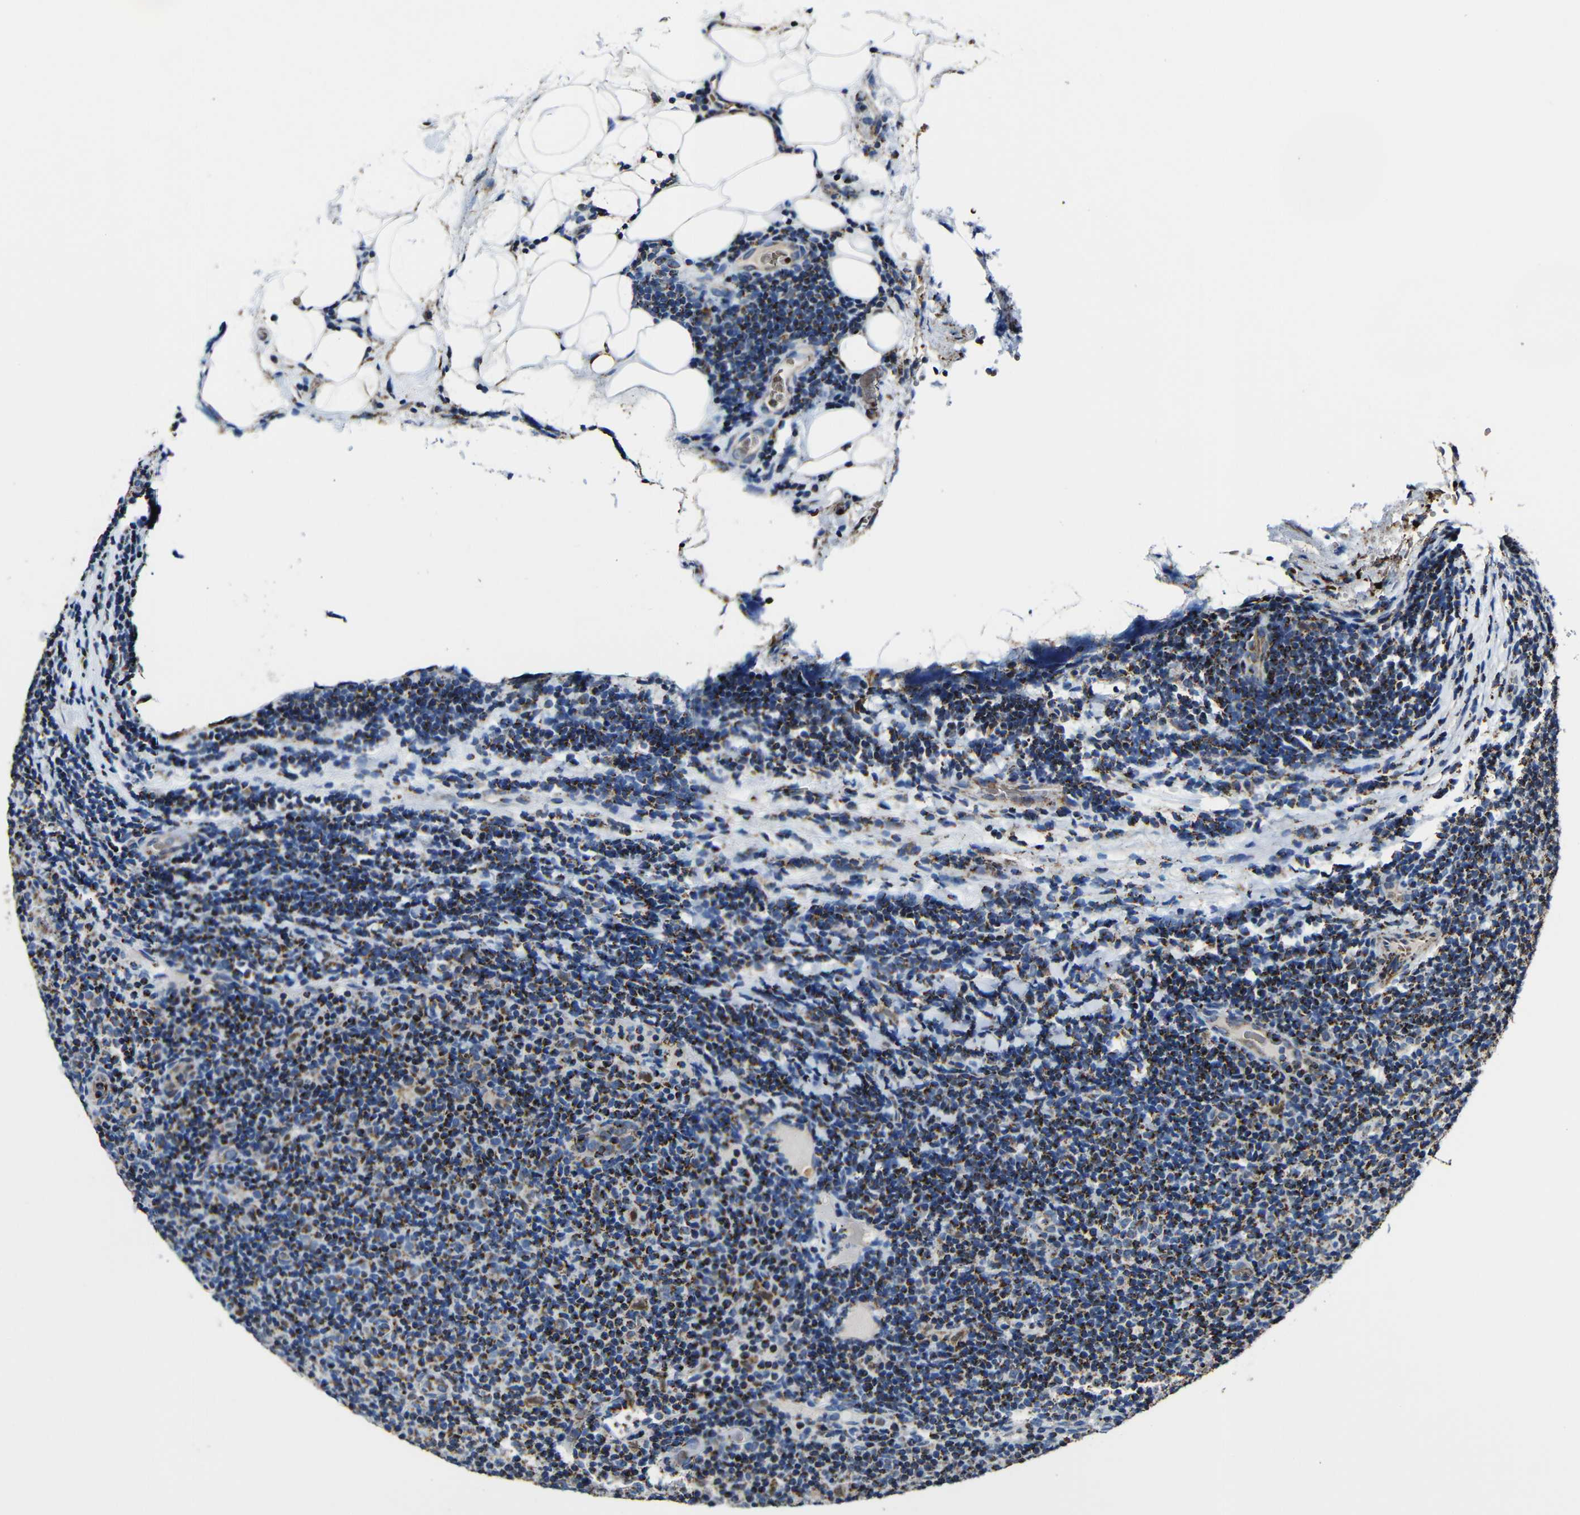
{"staining": {"intensity": "moderate", "quantity": "25%-75%", "location": "cytoplasmic/membranous"}, "tissue": "lymphoma", "cell_type": "Tumor cells", "image_type": "cancer", "snomed": [{"axis": "morphology", "description": "Malignant lymphoma, non-Hodgkin's type, Low grade"}, {"axis": "topography", "description": "Lymph node"}], "caption": "DAB immunohistochemical staining of low-grade malignant lymphoma, non-Hodgkin's type exhibits moderate cytoplasmic/membranous protein expression in approximately 25%-75% of tumor cells.", "gene": "CA5B", "patient": {"sex": "male", "age": 83}}